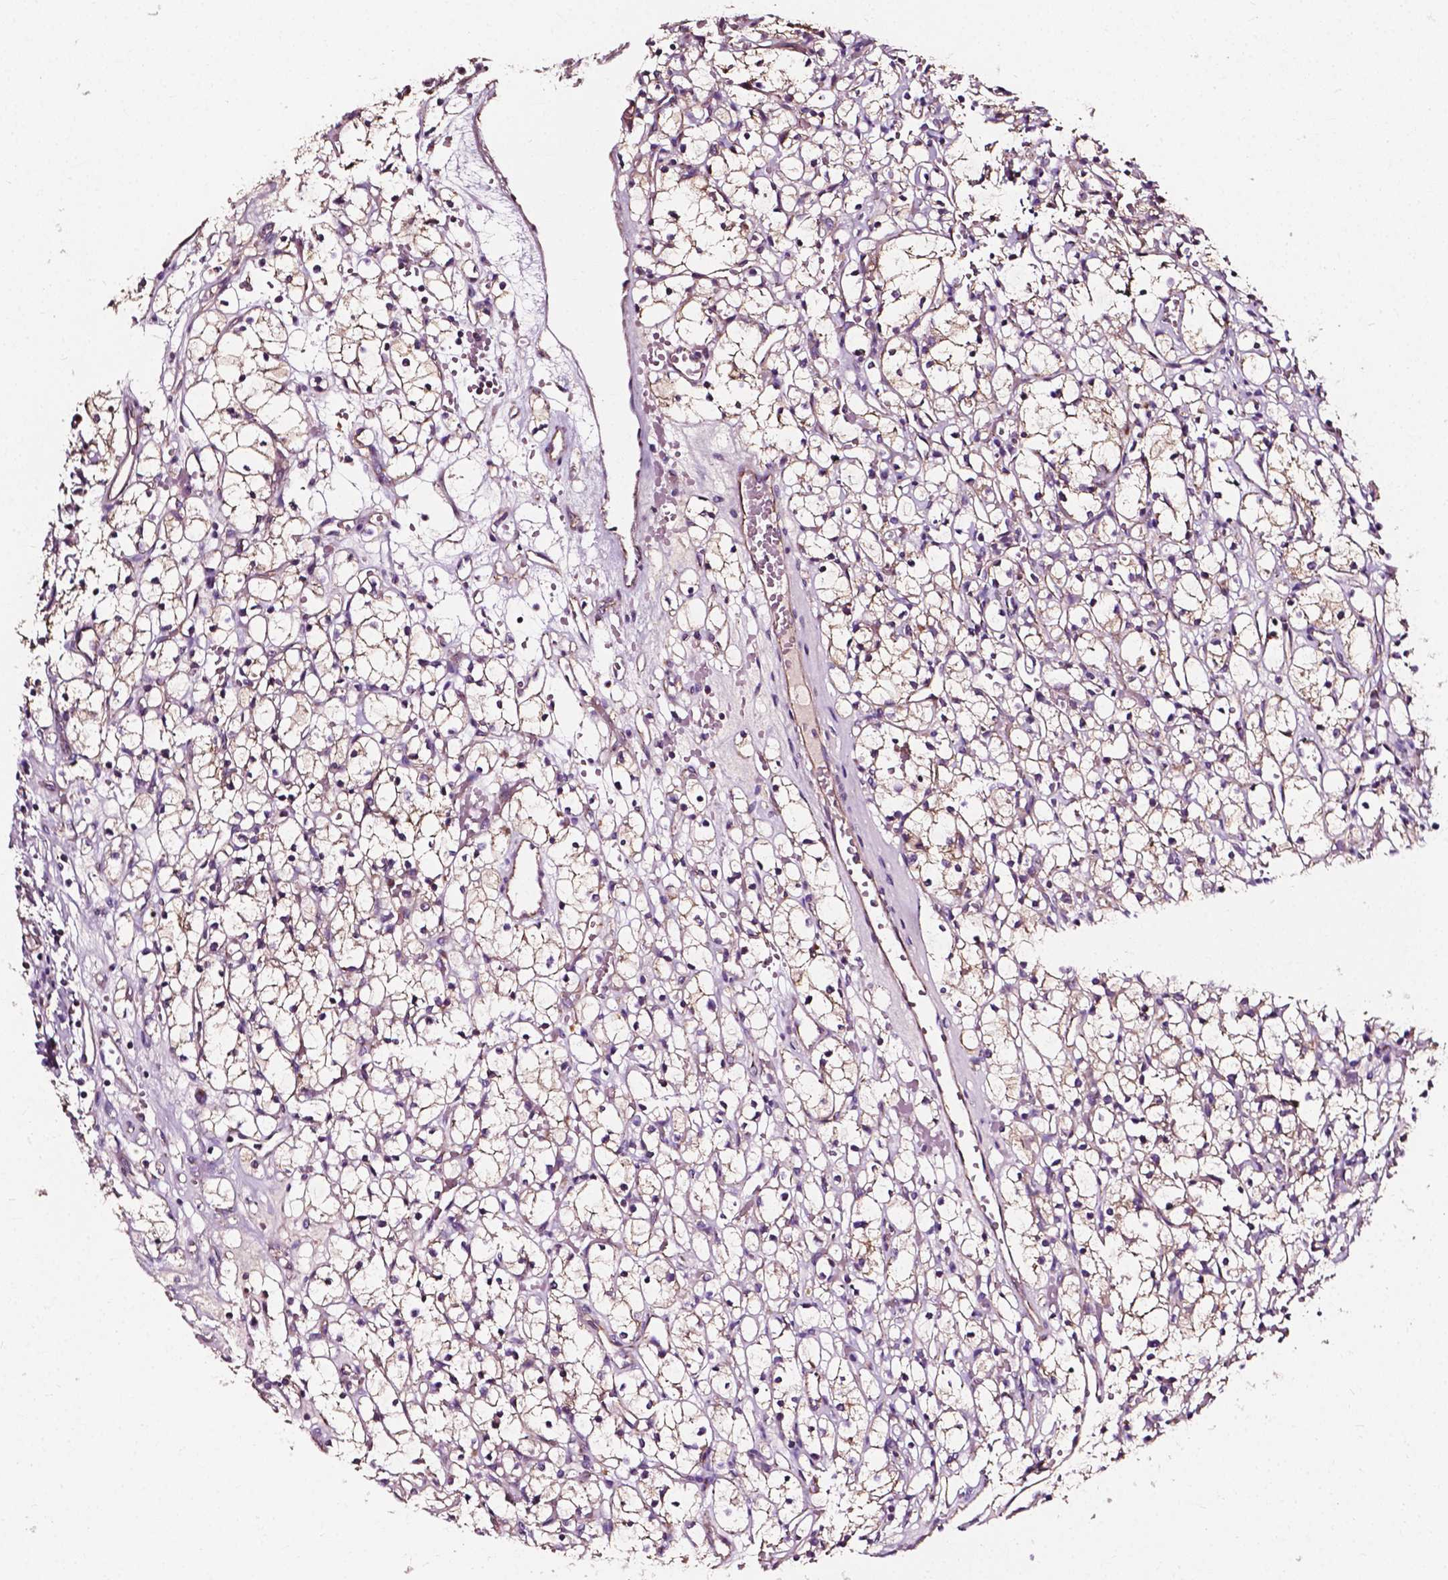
{"staining": {"intensity": "negative", "quantity": "none", "location": "none"}, "tissue": "renal cancer", "cell_type": "Tumor cells", "image_type": "cancer", "snomed": [{"axis": "morphology", "description": "Adenocarcinoma, NOS"}, {"axis": "topography", "description": "Kidney"}], "caption": "This is a micrograph of immunohistochemistry (IHC) staining of renal cancer (adenocarcinoma), which shows no staining in tumor cells.", "gene": "ATG16L1", "patient": {"sex": "female", "age": 59}}